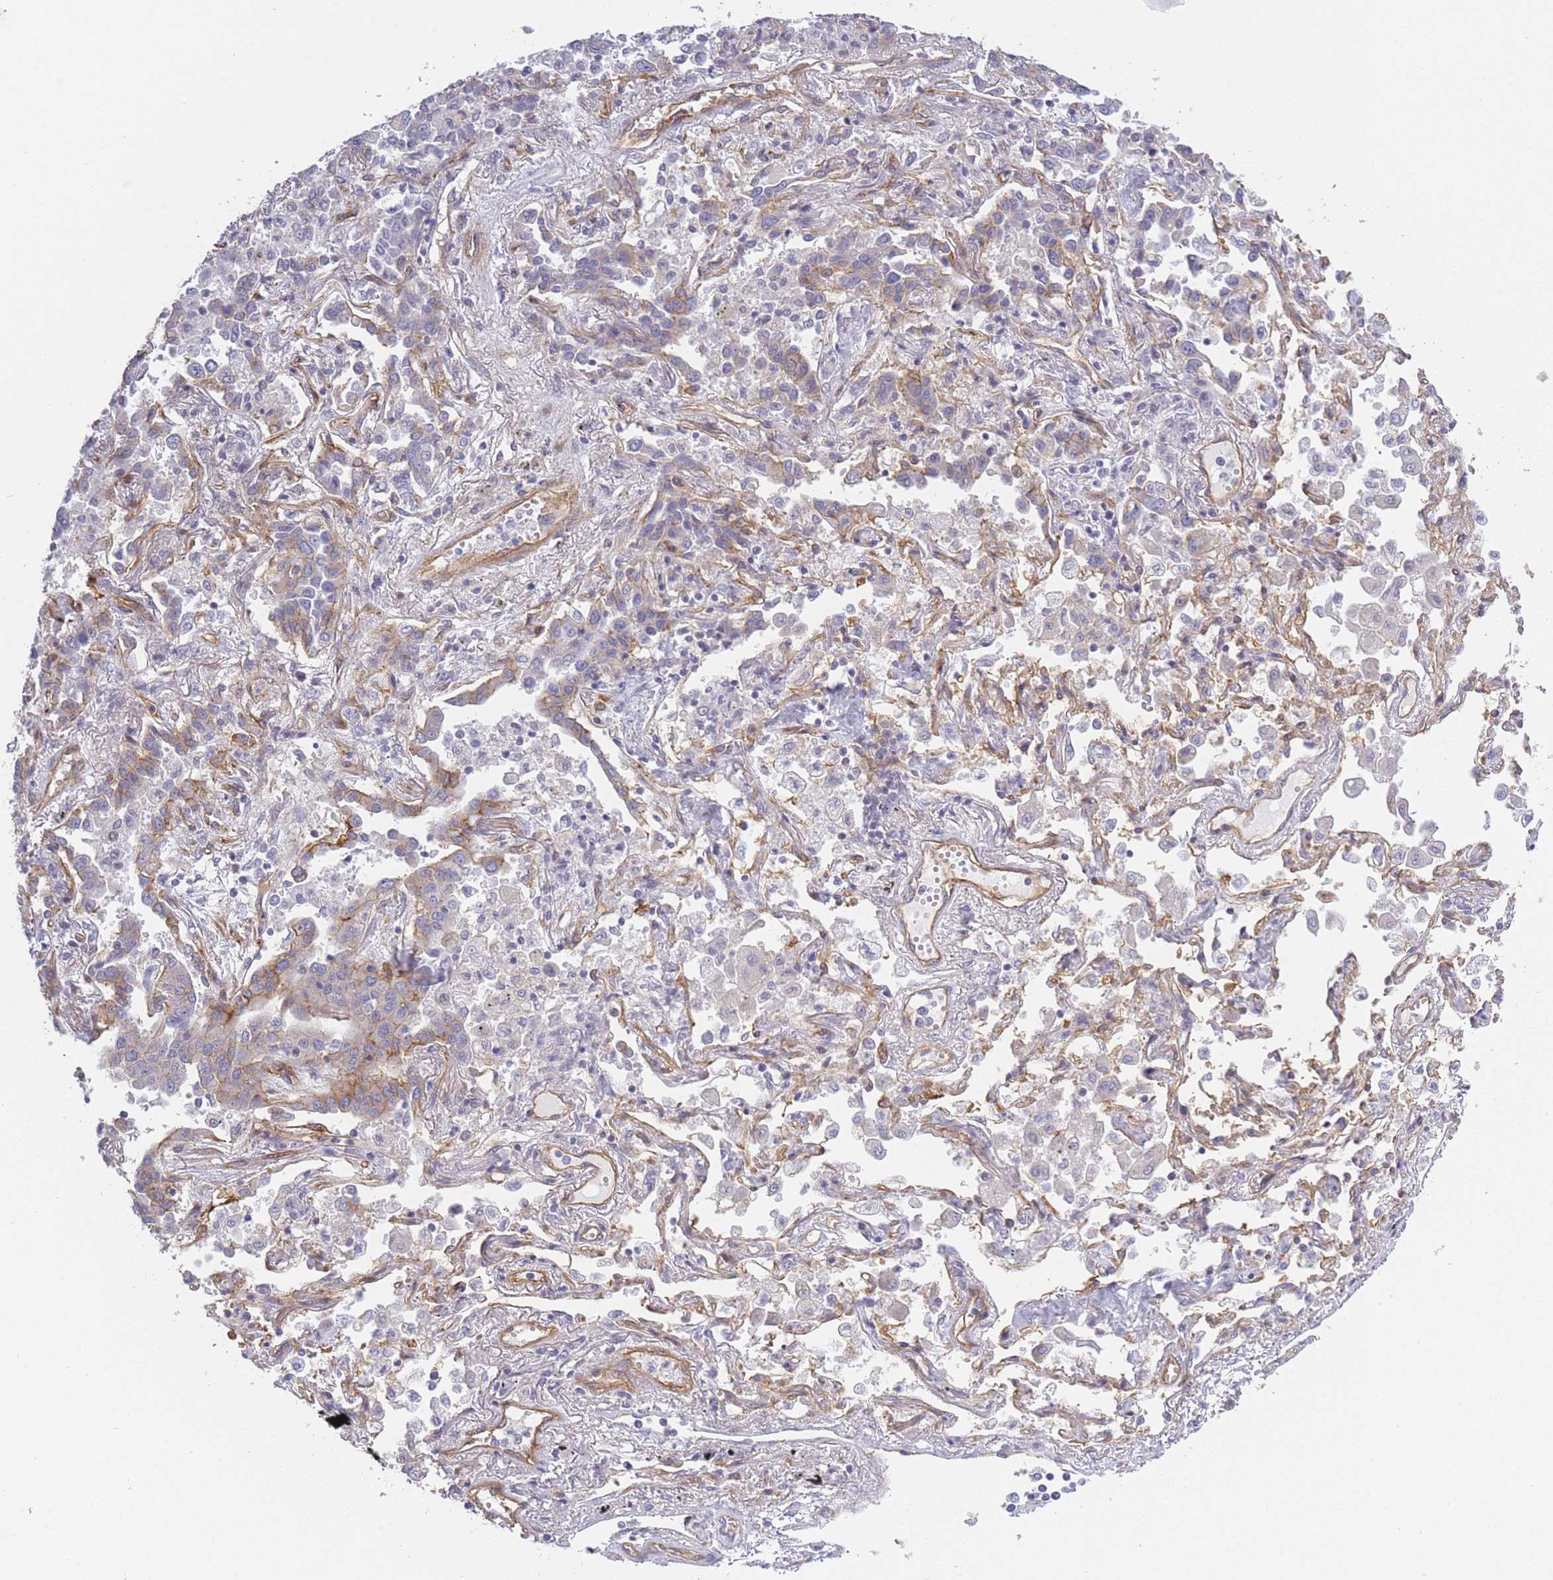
{"staining": {"intensity": "moderate", "quantity": "<25%", "location": "cytoplasmic/membranous"}, "tissue": "lung cancer", "cell_type": "Tumor cells", "image_type": "cancer", "snomed": [{"axis": "morphology", "description": "Adenocarcinoma, NOS"}, {"axis": "topography", "description": "Lung"}], "caption": "Lung adenocarcinoma stained for a protein displays moderate cytoplasmic/membranous positivity in tumor cells.", "gene": "SLC7A6", "patient": {"sex": "male", "age": 67}}